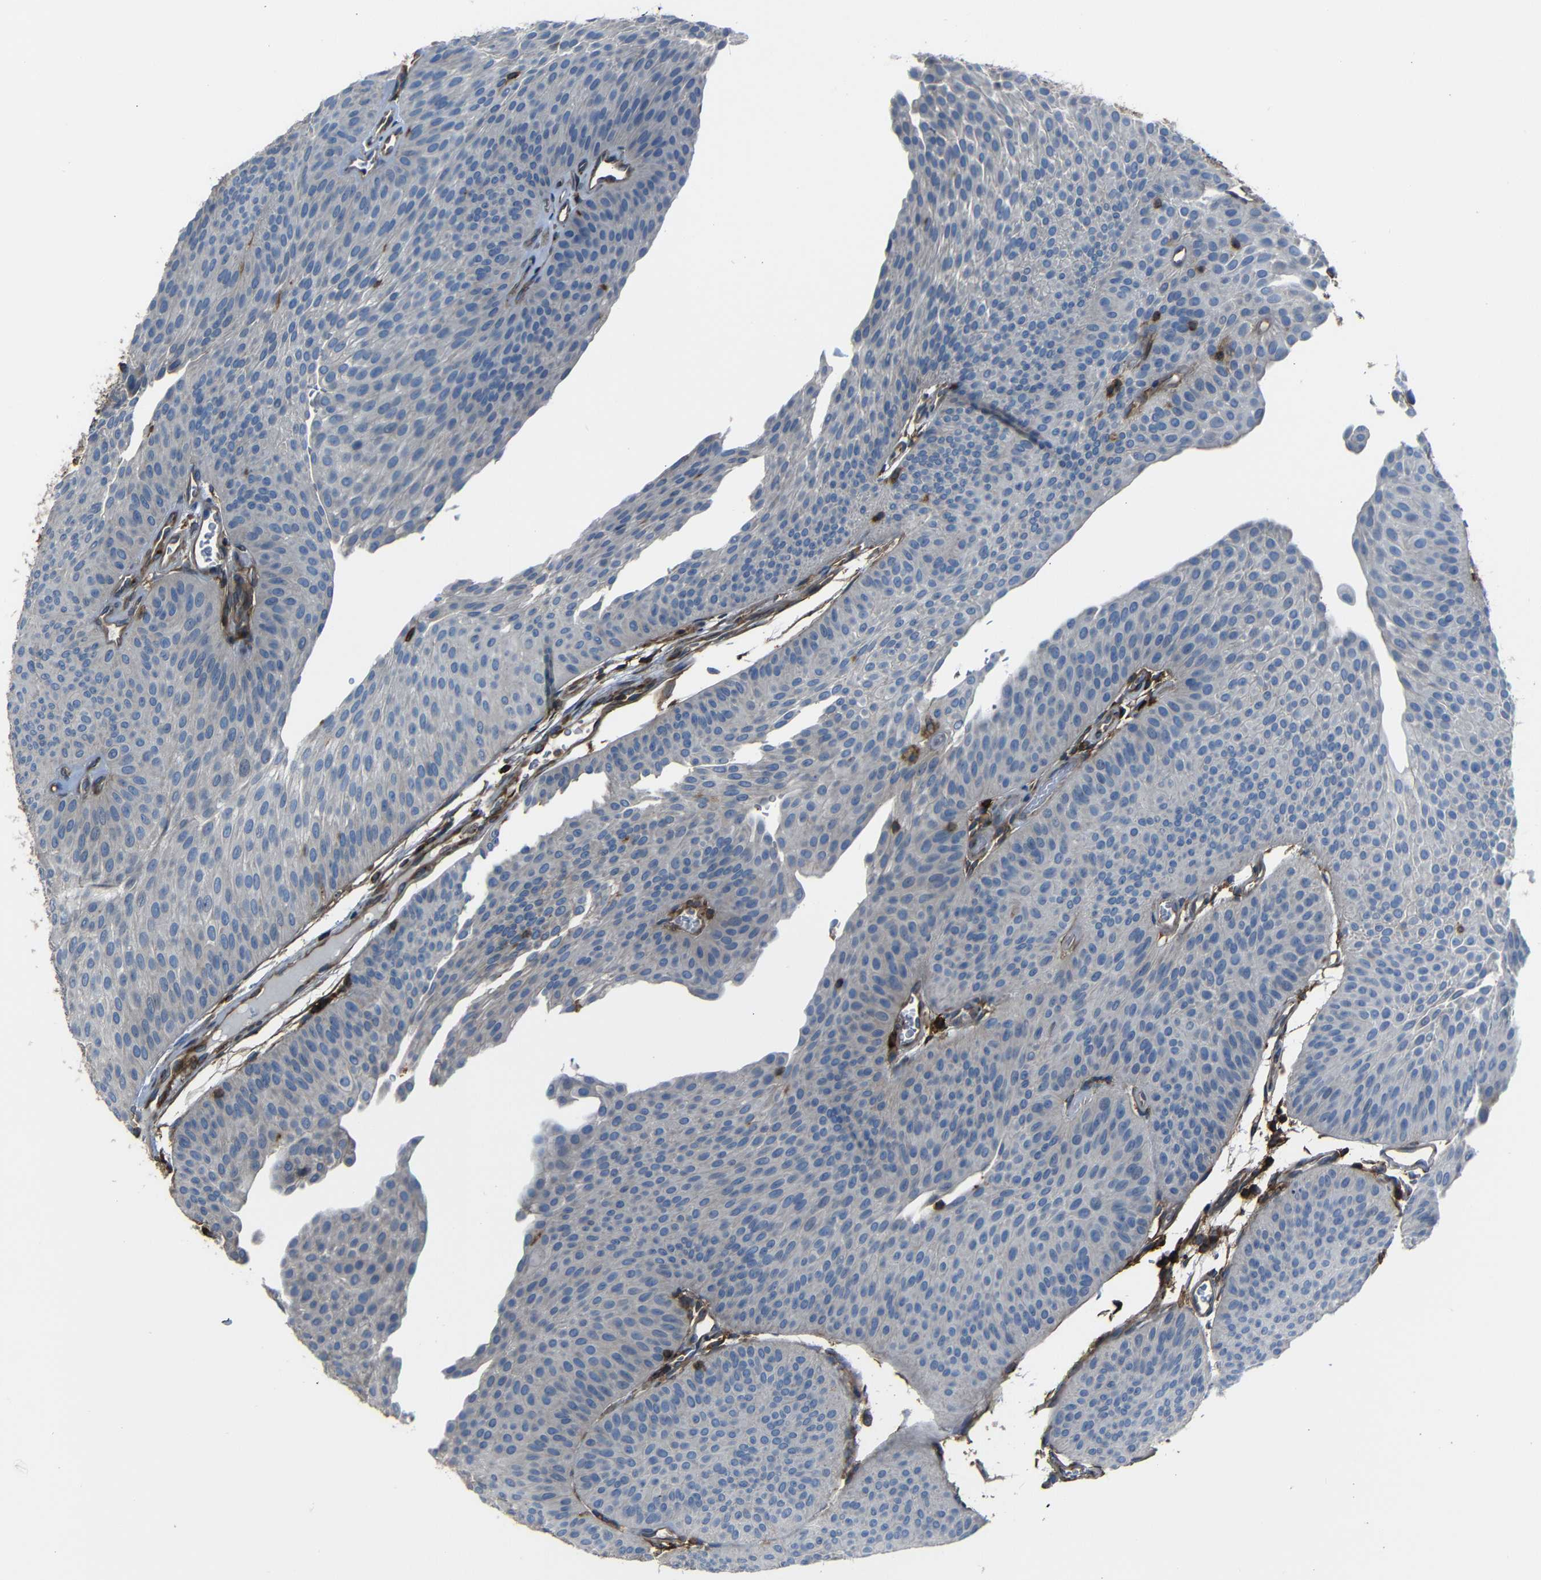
{"staining": {"intensity": "negative", "quantity": "none", "location": "none"}, "tissue": "urothelial cancer", "cell_type": "Tumor cells", "image_type": "cancer", "snomed": [{"axis": "morphology", "description": "Urothelial carcinoma, Low grade"}, {"axis": "topography", "description": "Urinary bladder"}], "caption": "Tumor cells are negative for brown protein staining in urothelial cancer. Brightfield microscopy of IHC stained with DAB (3,3'-diaminobenzidine) (brown) and hematoxylin (blue), captured at high magnification.", "gene": "ADGRE5", "patient": {"sex": "female", "age": 60}}